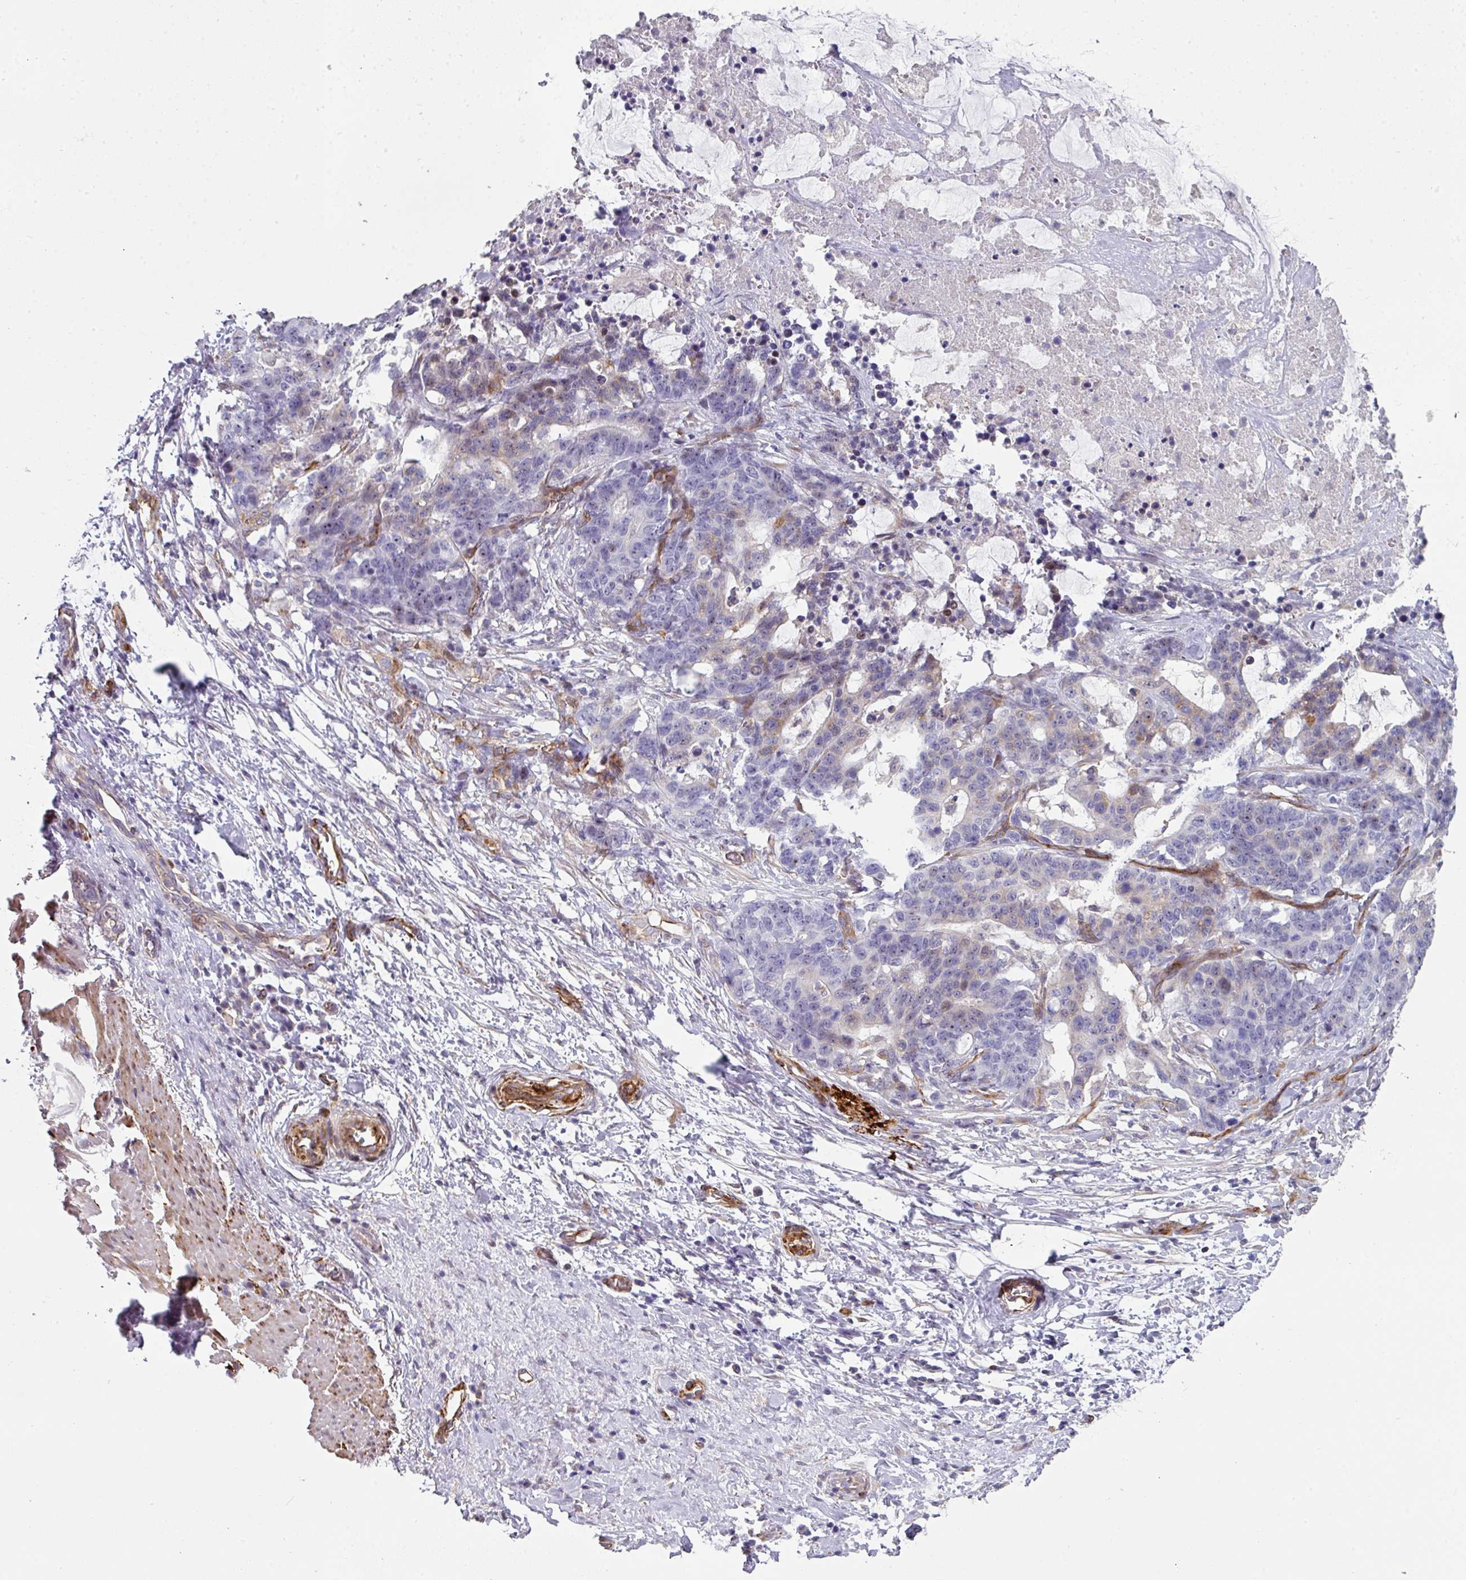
{"staining": {"intensity": "weak", "quantity": "<25%", "location": "cytoplasmic/membranous"}, "tissue": "stomach cancer", "cell_type": "Tumor cells", "image_type": "cancer", "snomed": [{"axis": "morphology", "description": "Normal tissue, NOS"}, {"axis": "morphology", "description": "Adenocarcinoma, NOS"}, {"axis": "topography", "description": "Stomach"}], "caption": "High magnification brightfield microscopy of stomach adenocarcinoma stained with DAB (brown) and counterstained with hematoxylin (blue): tumor cells show no significant staining.", "gene": "BEND5", "patient": {"sex": "female", "age": 64}}